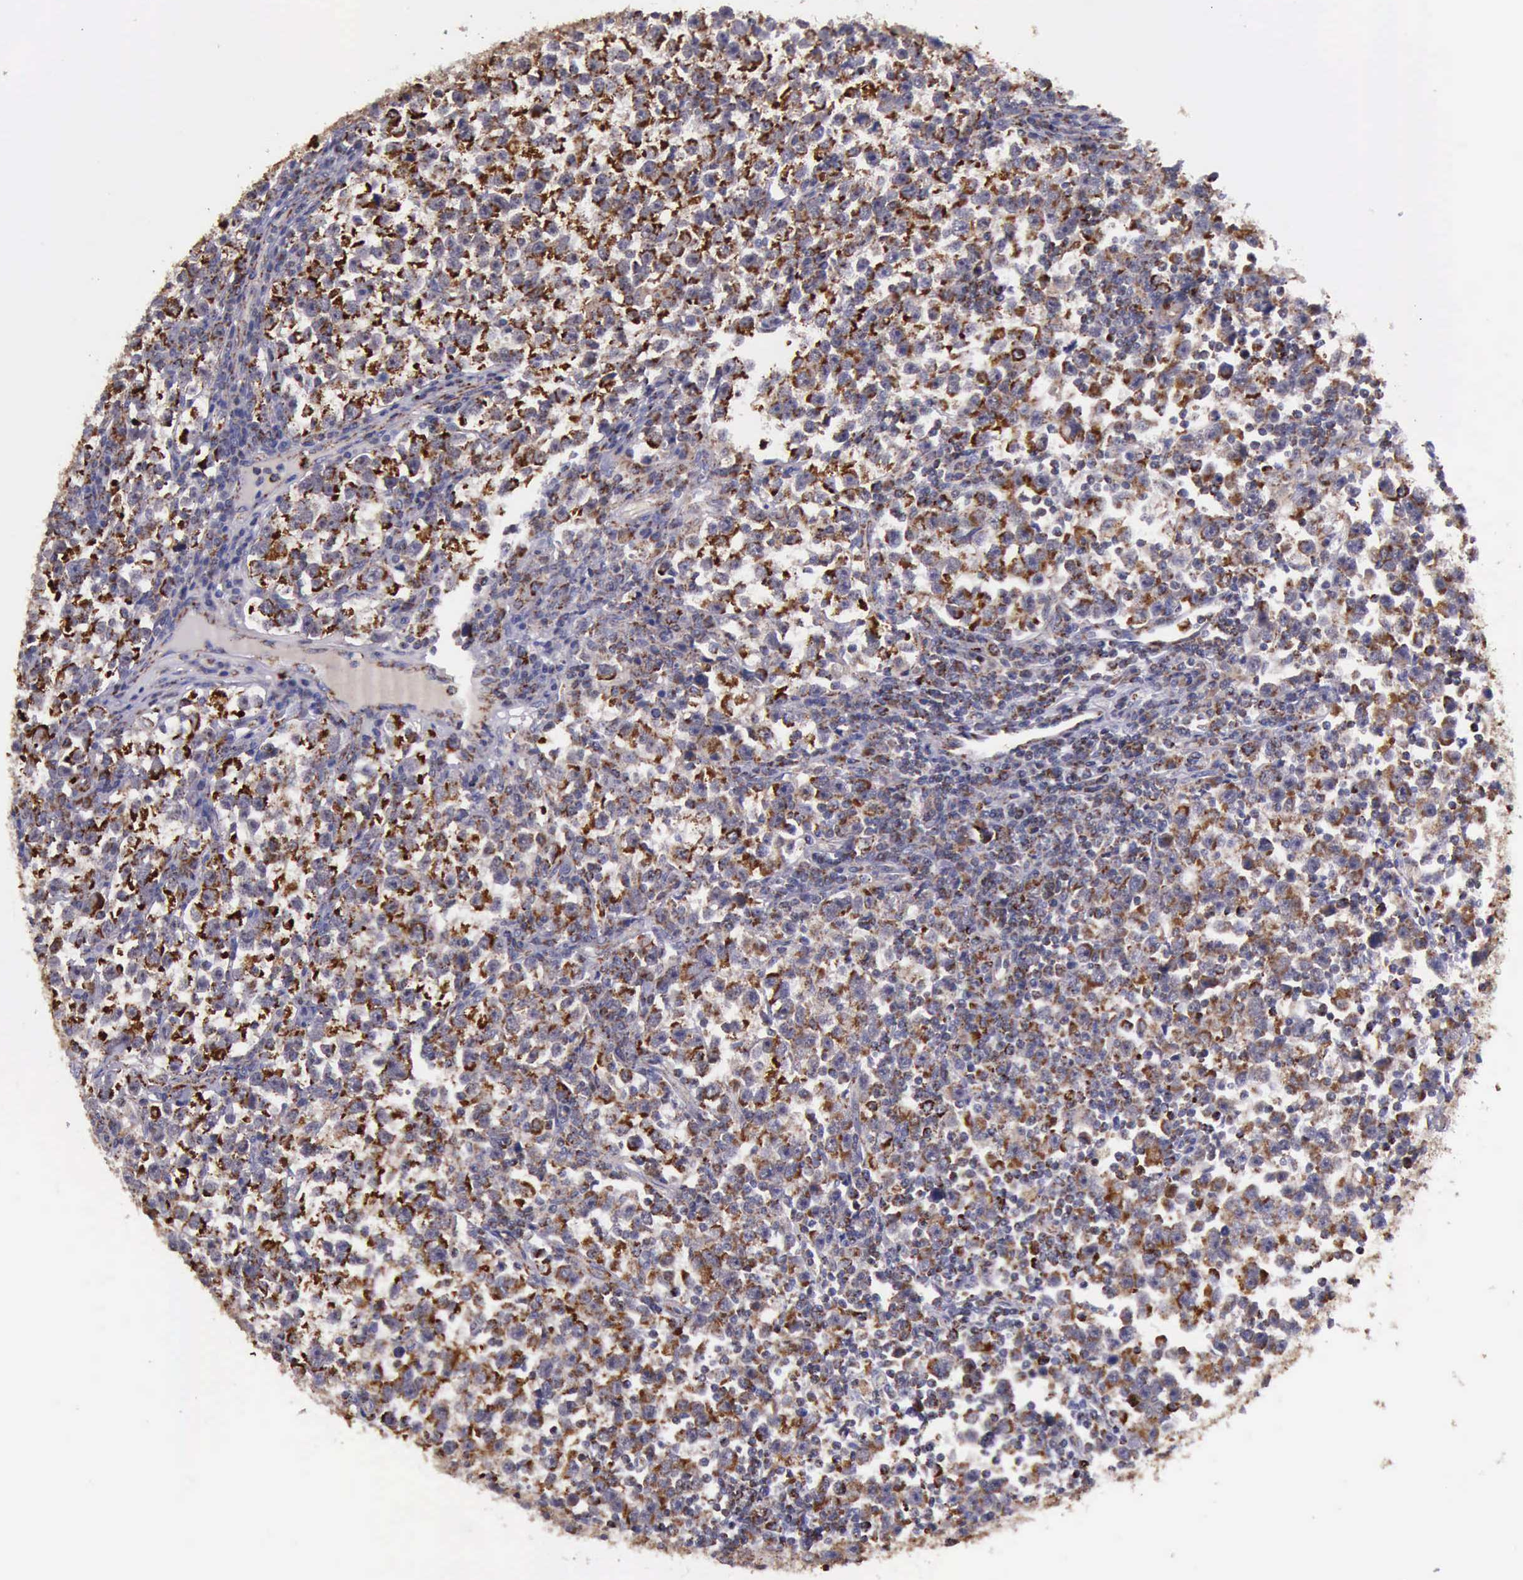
{"staining": {"intensity": "moderate", "quantity": ">75%", "location": "cytoplasmic/membranous"}, "tissue": "testis cancer", "cell_type": "Tumor cells", "image_type": "cancer", "snomed": [{"axis": "morphology", "description": "Seminoma, NOS"}, {"axis": "topography", "description": "Testis"}], "caption": "DAB immunohistochemical staining of seminoma (testis) reveals moderate cytoplasmic/membranous protein expression in approximately >75% of tumor cells.", "gene": "TXN2", "patient": {"sex": "male", "age": 43}}